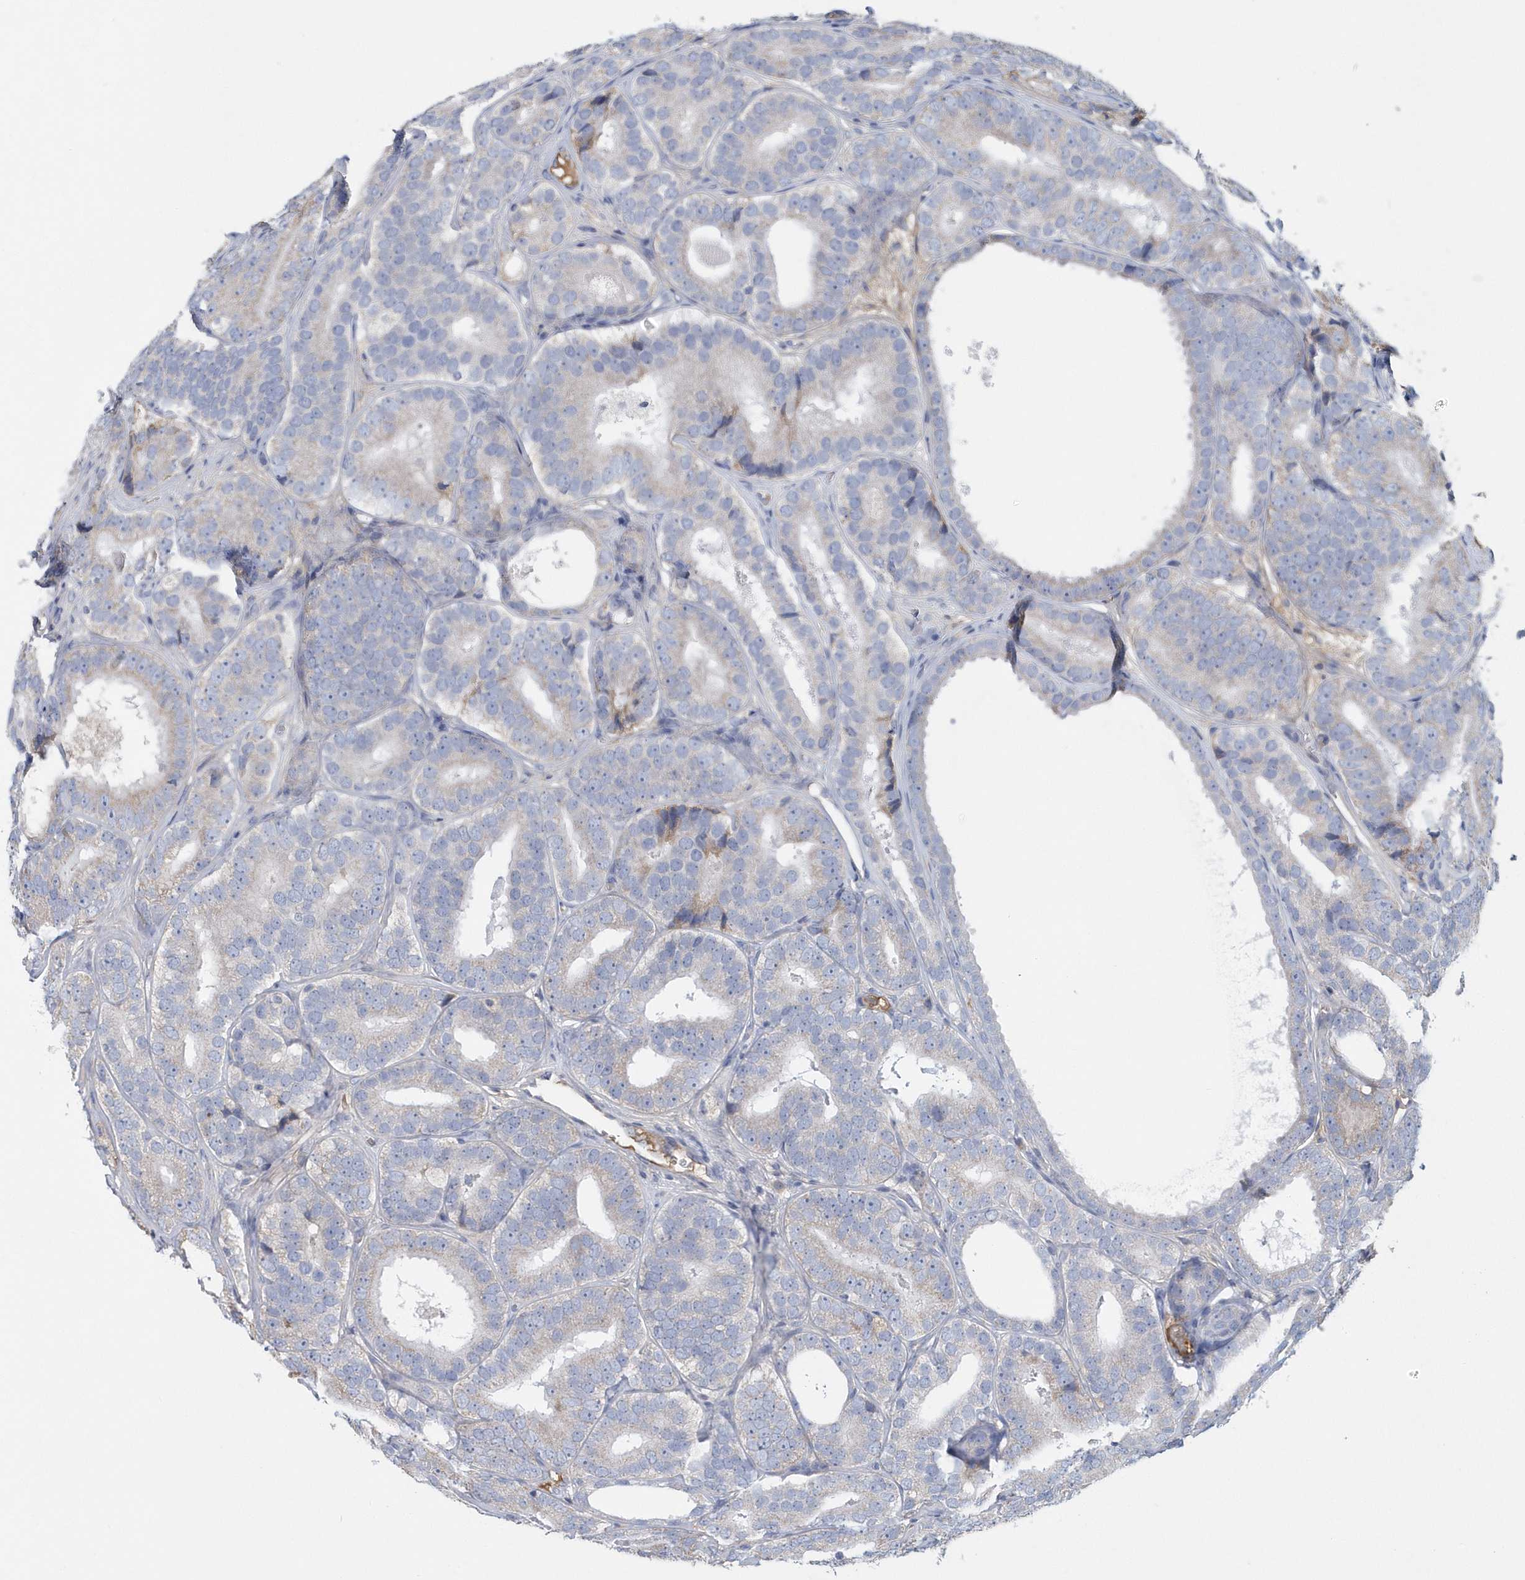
{"staining": {"intensity": "weak", "quantity": "<25%", "location": "cytoplasmic/membranous"}, "tissue": "prostate cancer", "cell_type": "Tumor cells", "image_type": "cancer", "snomed": [{"axis": "morphology", "description": "Adenocarcinoma, High grade"}, {"axis": "topography", "description": "Prostate"}], "caption": "Immunohistochemistry of high-grade adenocarcinoma (prostate) displays no positivity in tumor cells.", "gene": "SPATA18", "patient": {"sex": "male", "age": 56}}